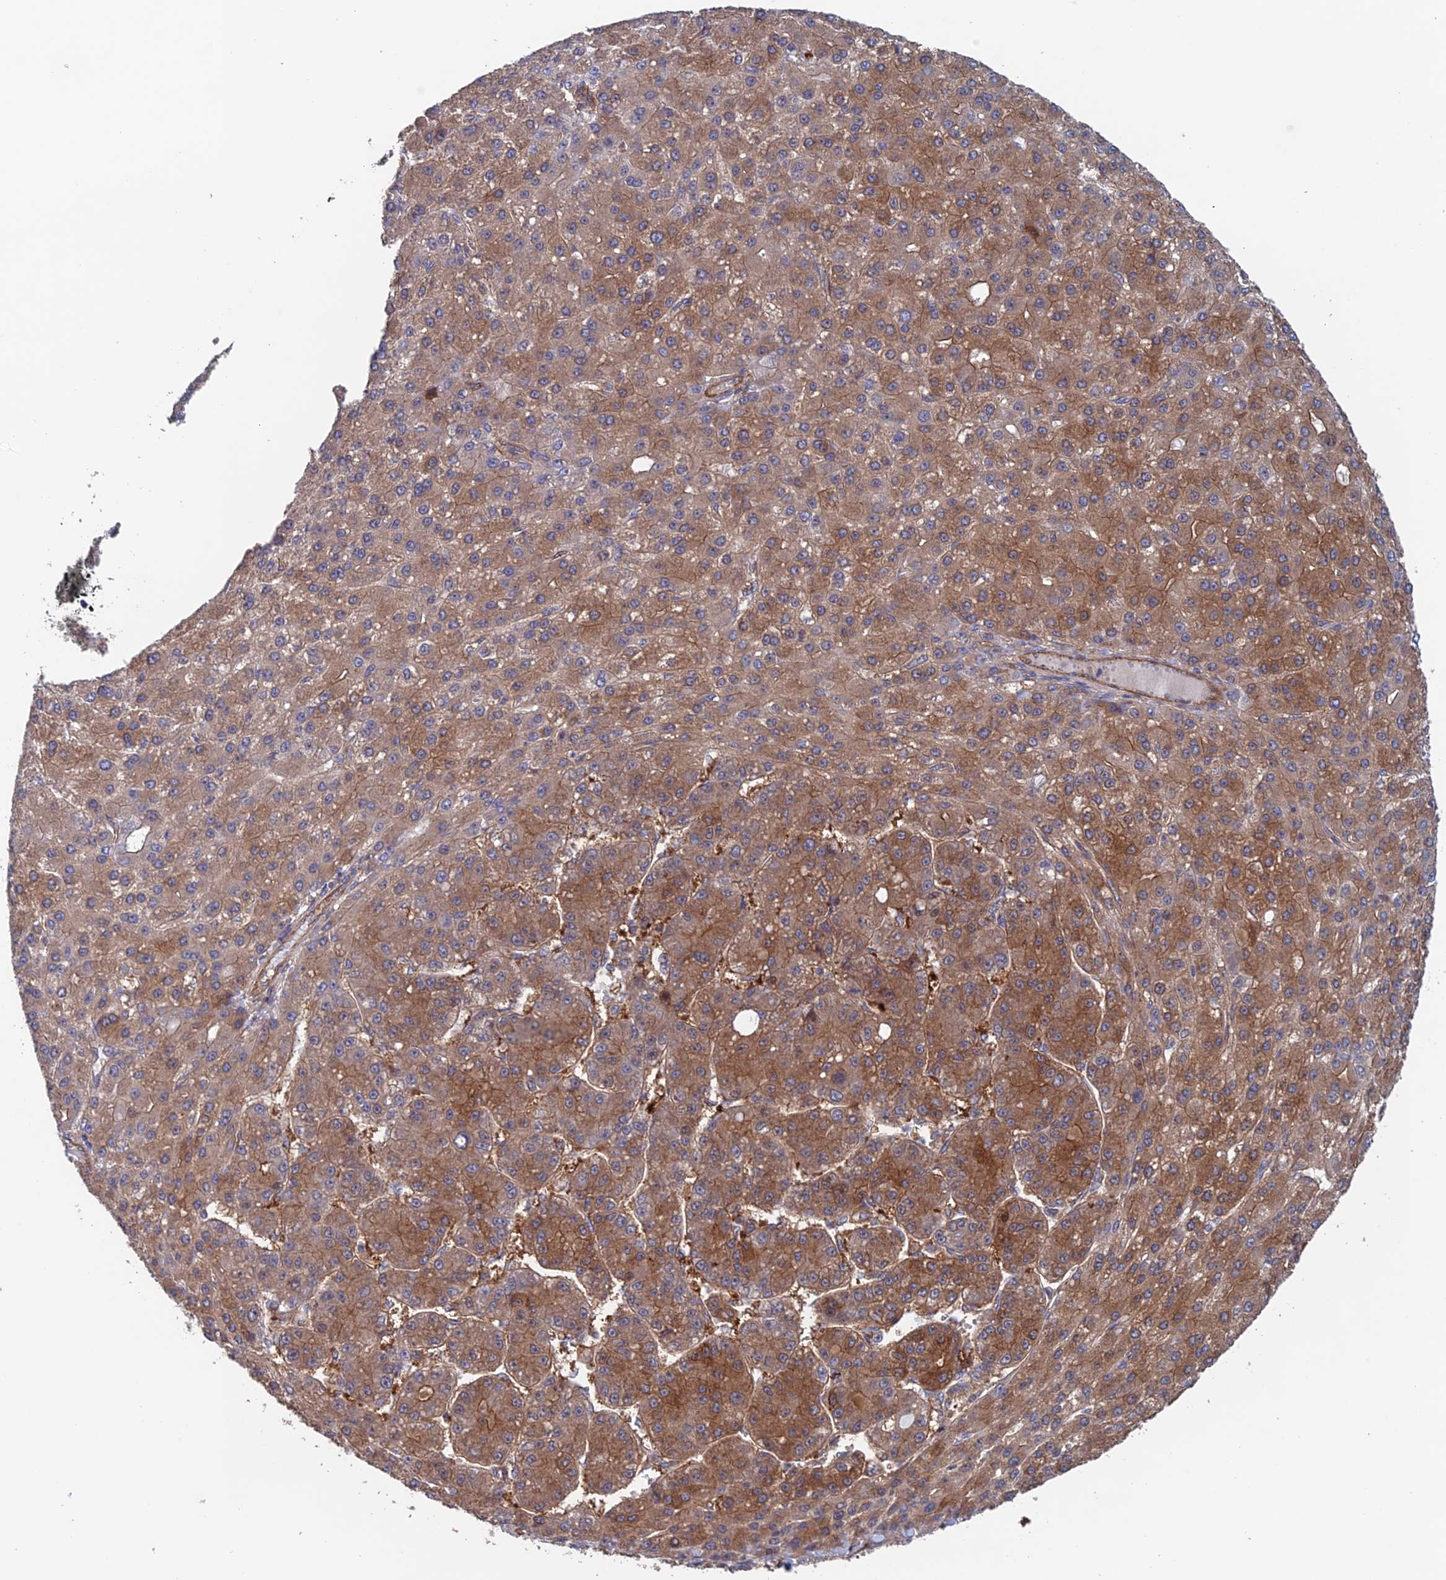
{"staining": {"intensity": "moderate", "quantity": ">75%", "location": "cytoplasmic/membranous"}, "tissue": "liver cancer", "cell_type": "Tumor cells", "image_type": "cancer", "snomed": [{"axis": "morphology", "description": "Carcinoma, Hepatocellular, NOS"}, {"axis": "topography", "description": "Liver"}], "caption": "Immunohistochemistry of liver cancer displays medium levels of moderate cytoplasmic/membranous positivity in approximately >75% of tumor cells.", "gene": "NUDT16L1", "patient": {"sex": "male", "age": 67}}